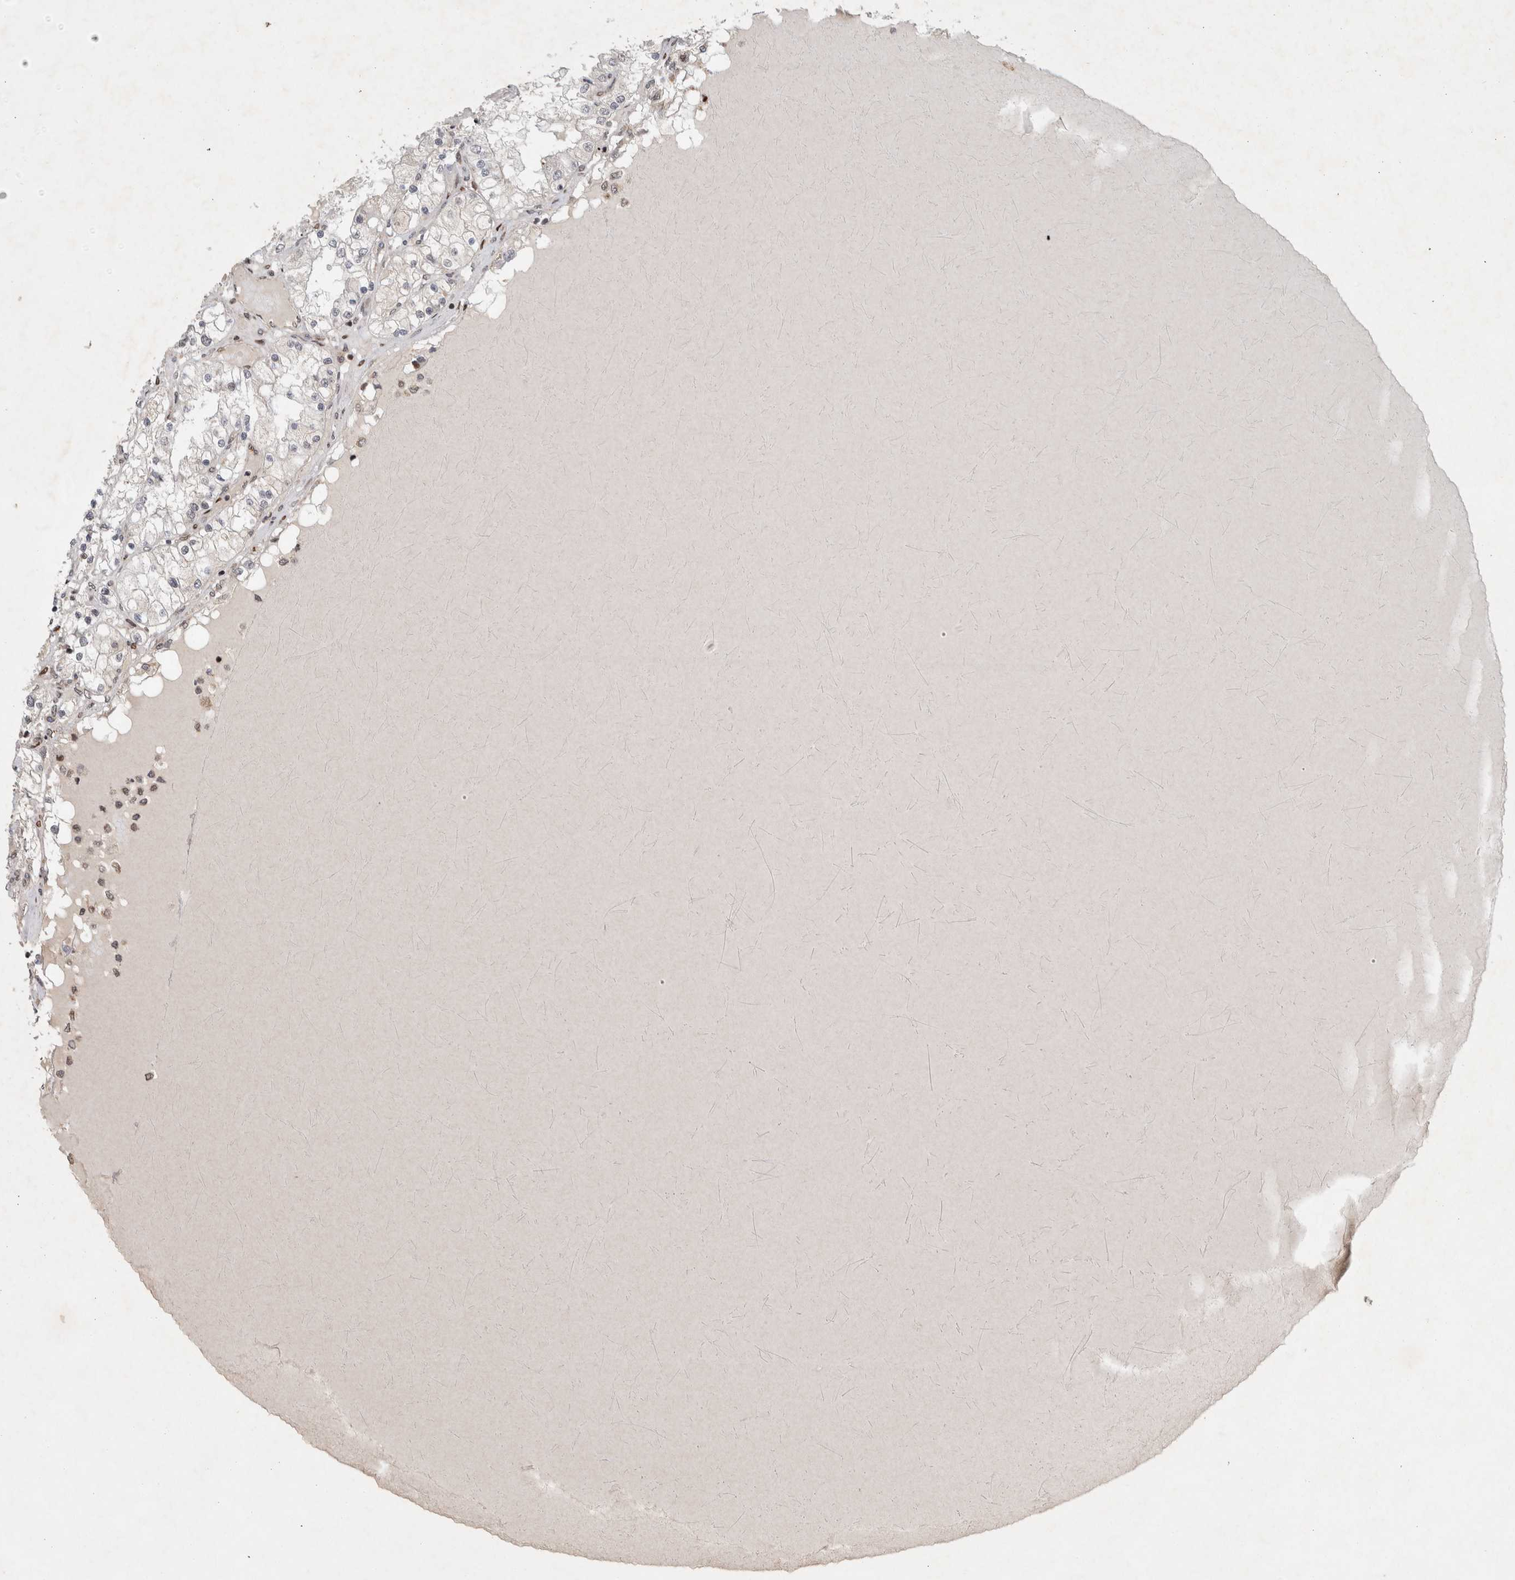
{"staining": {"intensity": "negative", "quantity": "none", "location": "none"}, "tissue": "renal cancer", "cell_type": "Tumor cells", "image_type": "cancer", "snomed": [{"axis": "morphology", "description": "Adenocarcinoma, NOS"}, {"axis": "topography", "description": "Kidney"}], "caption": "Tumor cells are negative for protein expression in human renal adenocarcinoma.", "gene": "C8orf58", "patient": {"sex": "male", "age": 68}}